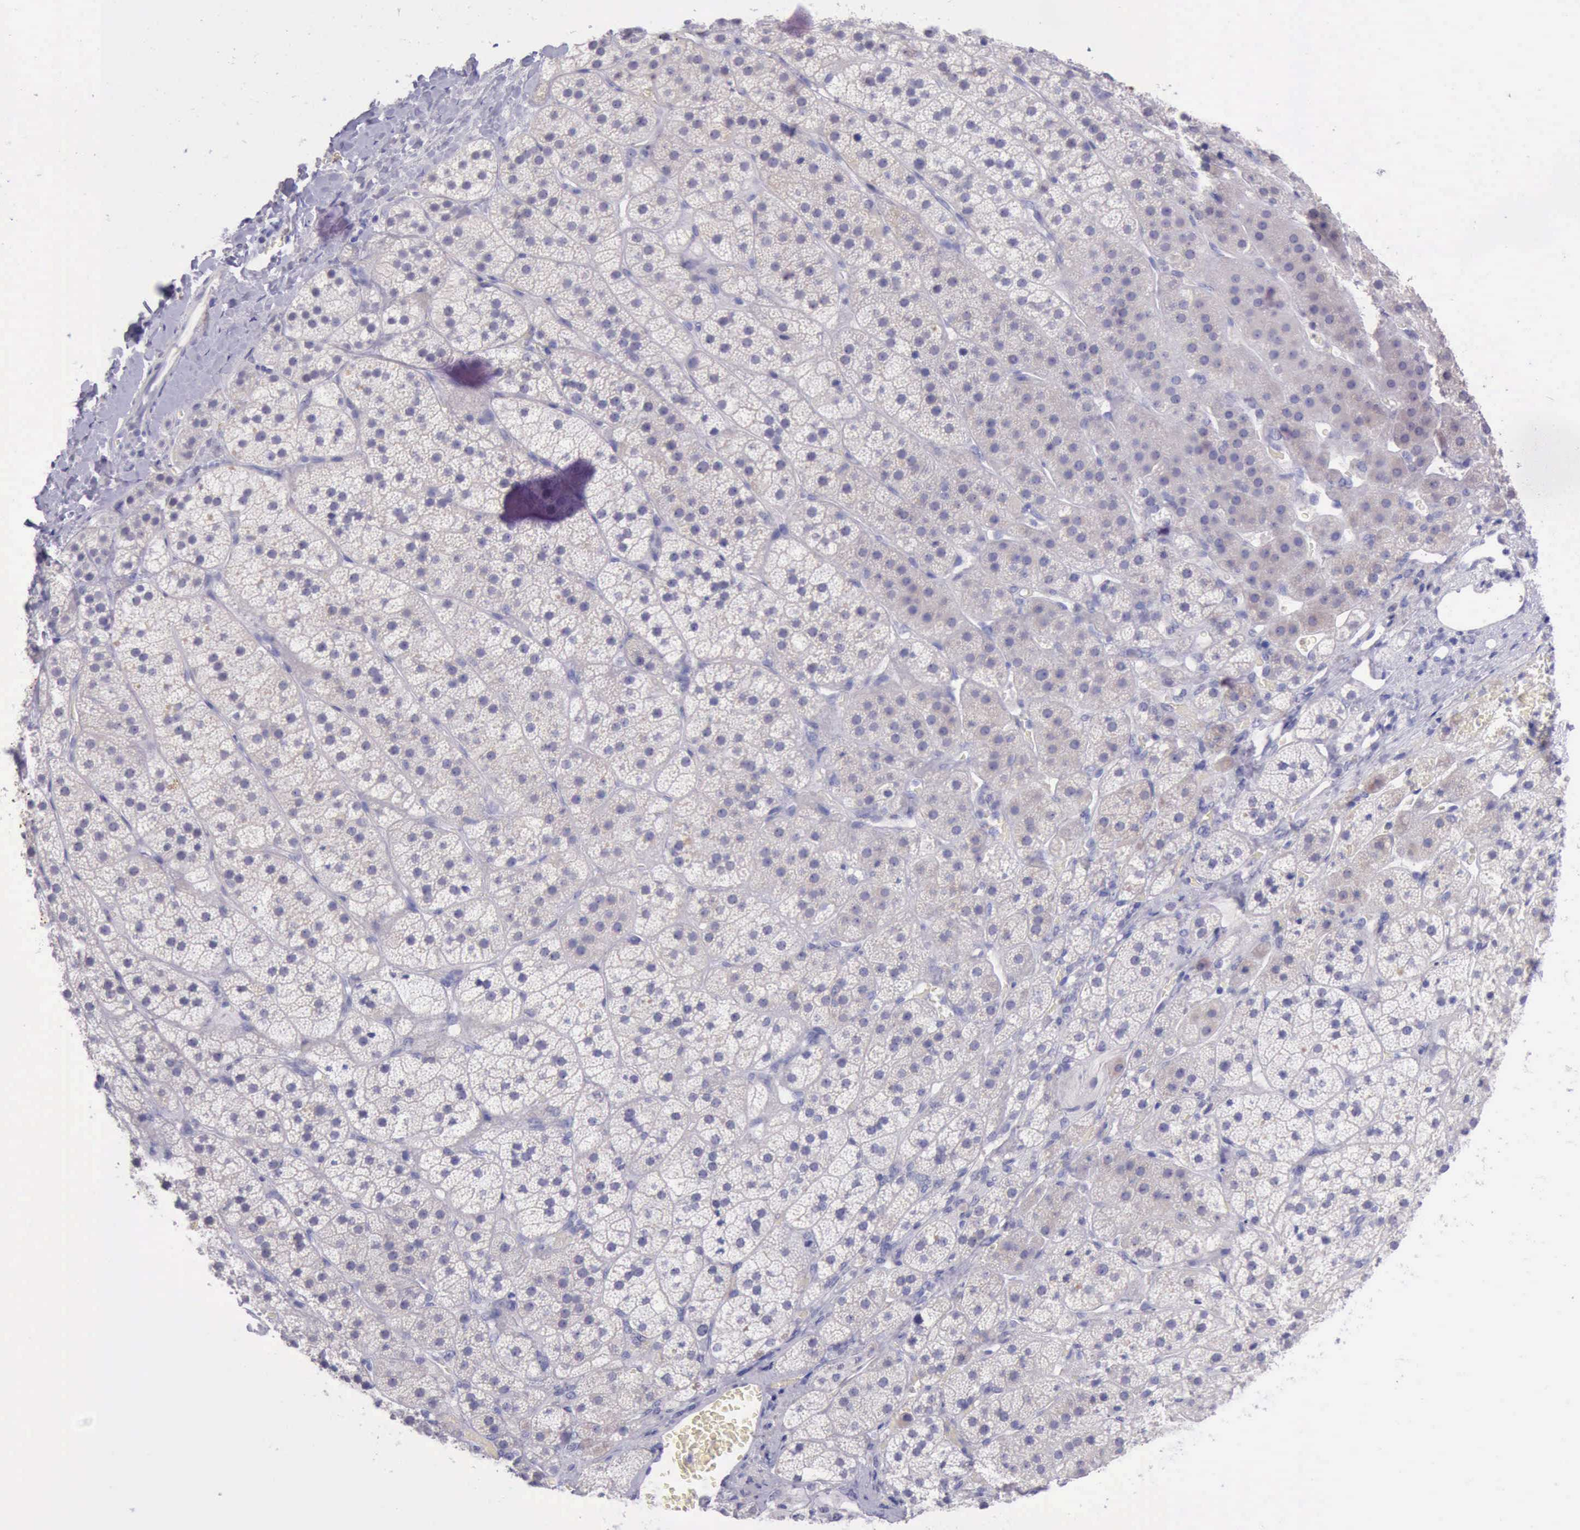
{"staining": {"intensity": "negative", "quantity": "none", "location": "none"}, "tissue": "adrenal gland", "cell_type": "Glandular cells", "image_type": "normal", "snomed": [{"axis": "morphology", "description": "Normal tissue, NOS"}, {"axis": "topography", "description": "Adrenal gland"}], "caption": "IHC micrograph of normal adrenal gland: human adrenal gland stained with DAB exhibits no significant protein staining in glandular cells. (Stains: DAB immunohistochemistry with hematoxylin counter stain, Microscopy: brightfield microscopy at high magnification).", "gene": "LRFN5", "patient": {"sex": "female", "age": 44}}